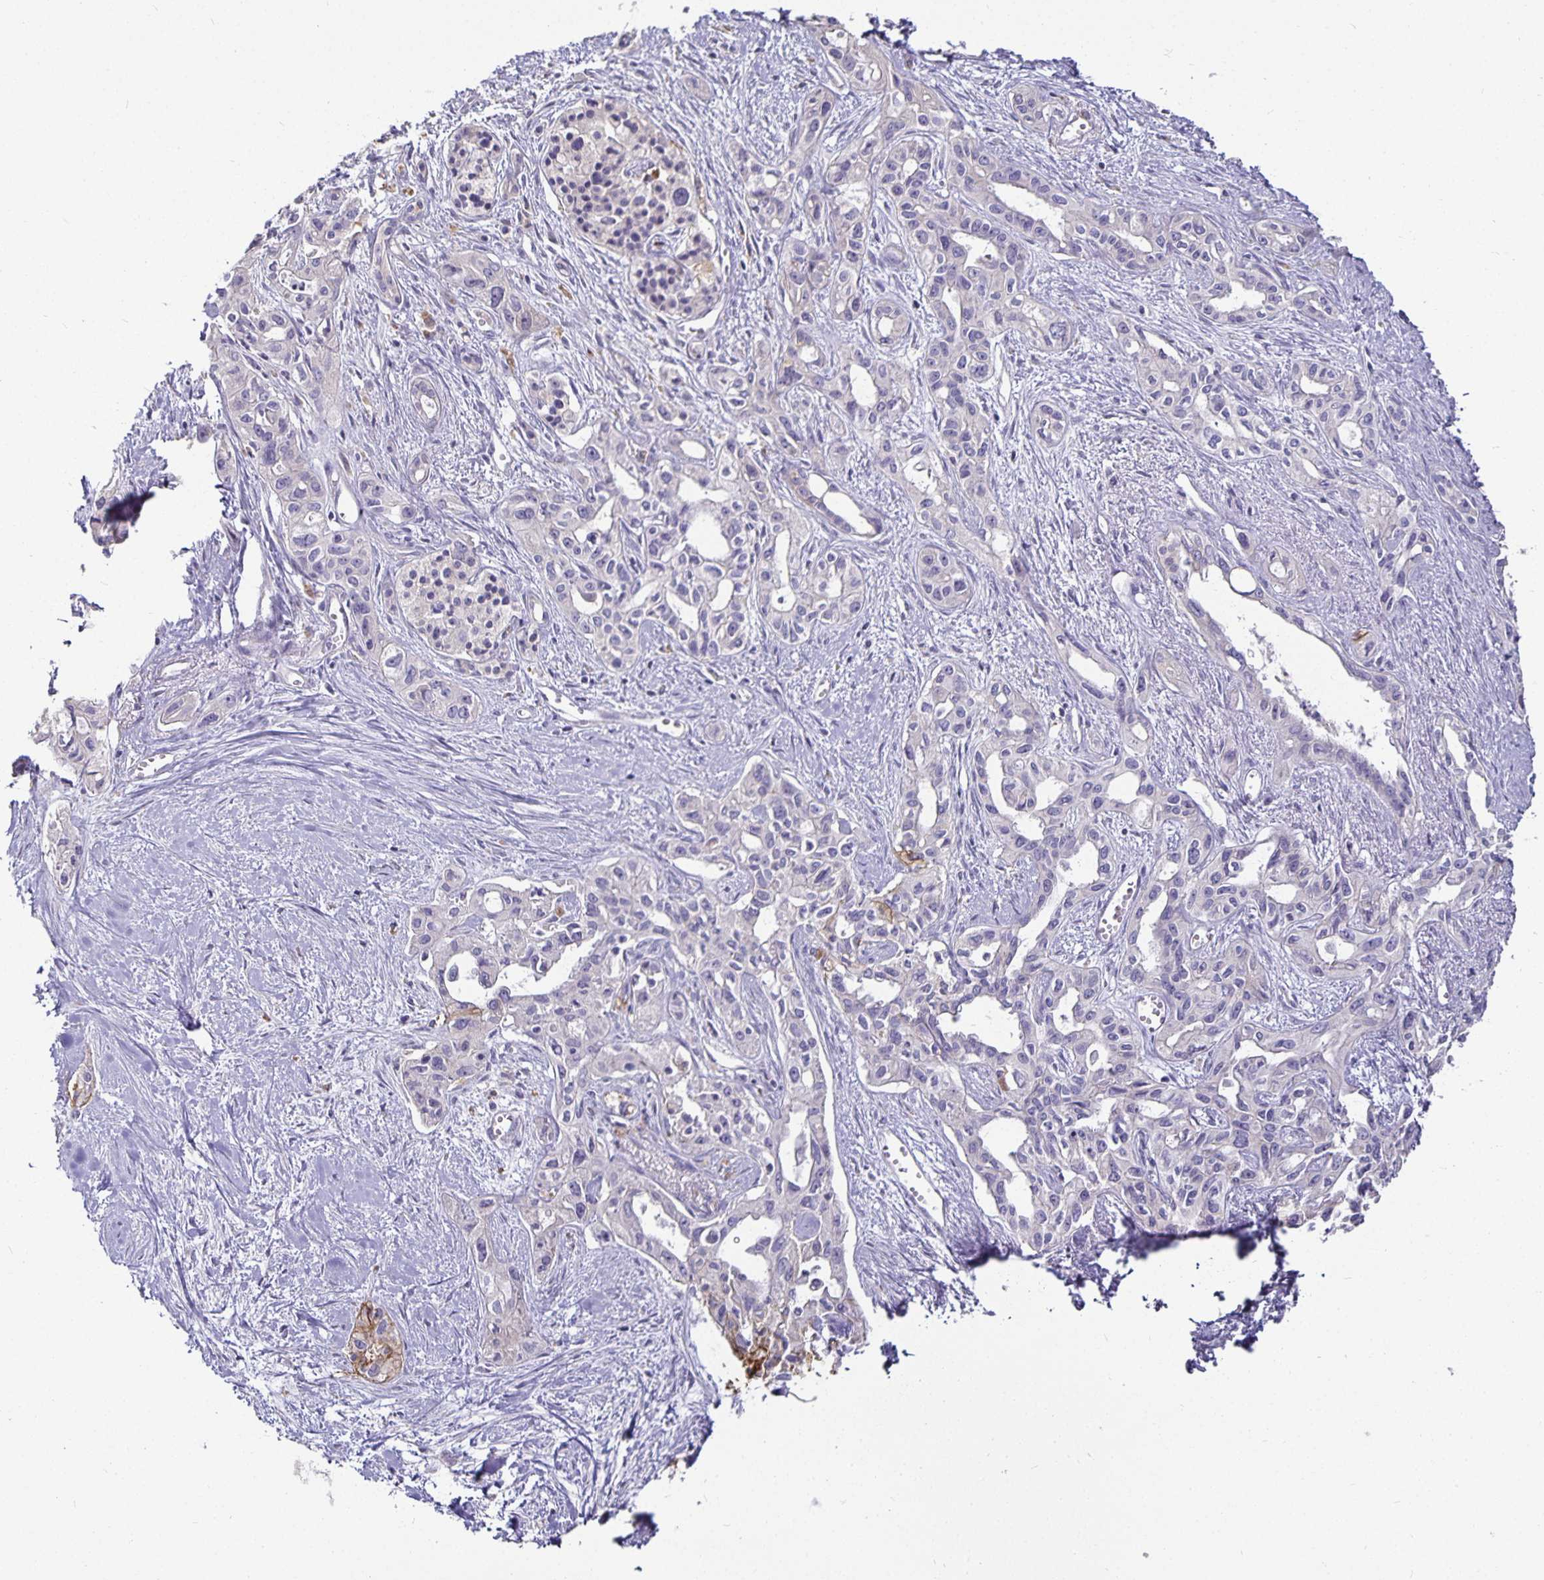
{"staining": {"intensity": "negative", "quantity": "none", "location": "none"}, "tissue": "pancreatic cancer", "cell_type": "Tumor cells", "image_type": "cancer", "snomed": [{"axis": "morphology", "description": "Adenocarcinoma, NOS"}, {"axis": "topography", "description": "Pancreas"}], "caption": "IHC photomicrograph of neoplastic tissue: human adenocarcinoma (pancreatic) stained with DAB (3,3'-diaminobenzidine) exhibits no significant protein expression in tumor cells. (DAB immunohistochemistry (IHC) visualized using brightfield microscopy, high magnification).", "gene": "CA12", "patient": {"sex": "female", "age": 50}}